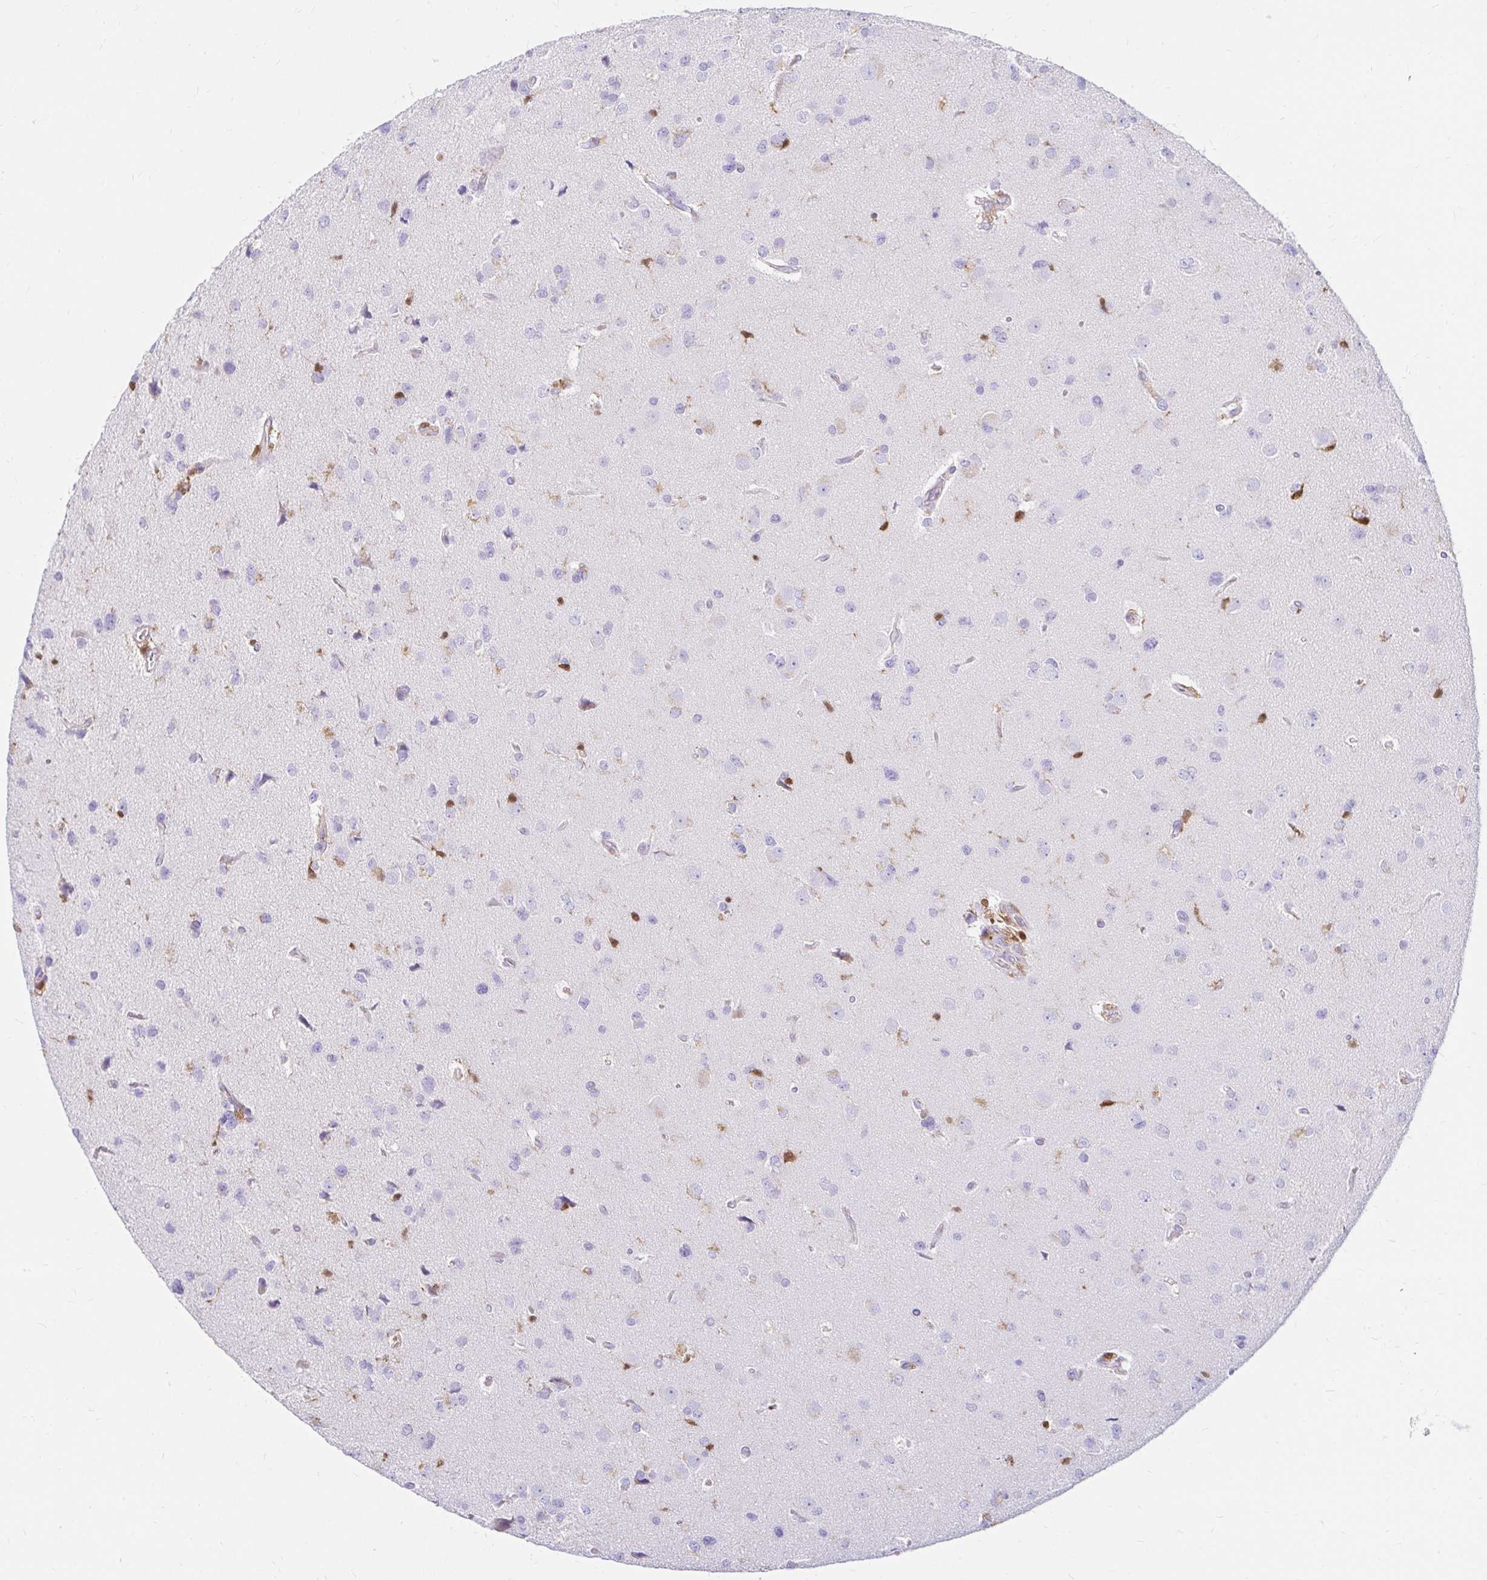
{"staining": {"intensity": "negative", "quantity": "none", "location": "none"}, "tissue": "glioma", "cell_type": "Tumor cells", "image_type": "cancer", "snomed": [{"axis": "morphology", "description": "Glioma, malignant, Low grade"}, {"axis": "topography", "description": "Brain"}], "caption": "IHC micrograph of glioma stained for a protein (brown), which shows no expression in tumor cells.", "gene": "PYCARD", "patient": {"sex": "female", "age": 55}}